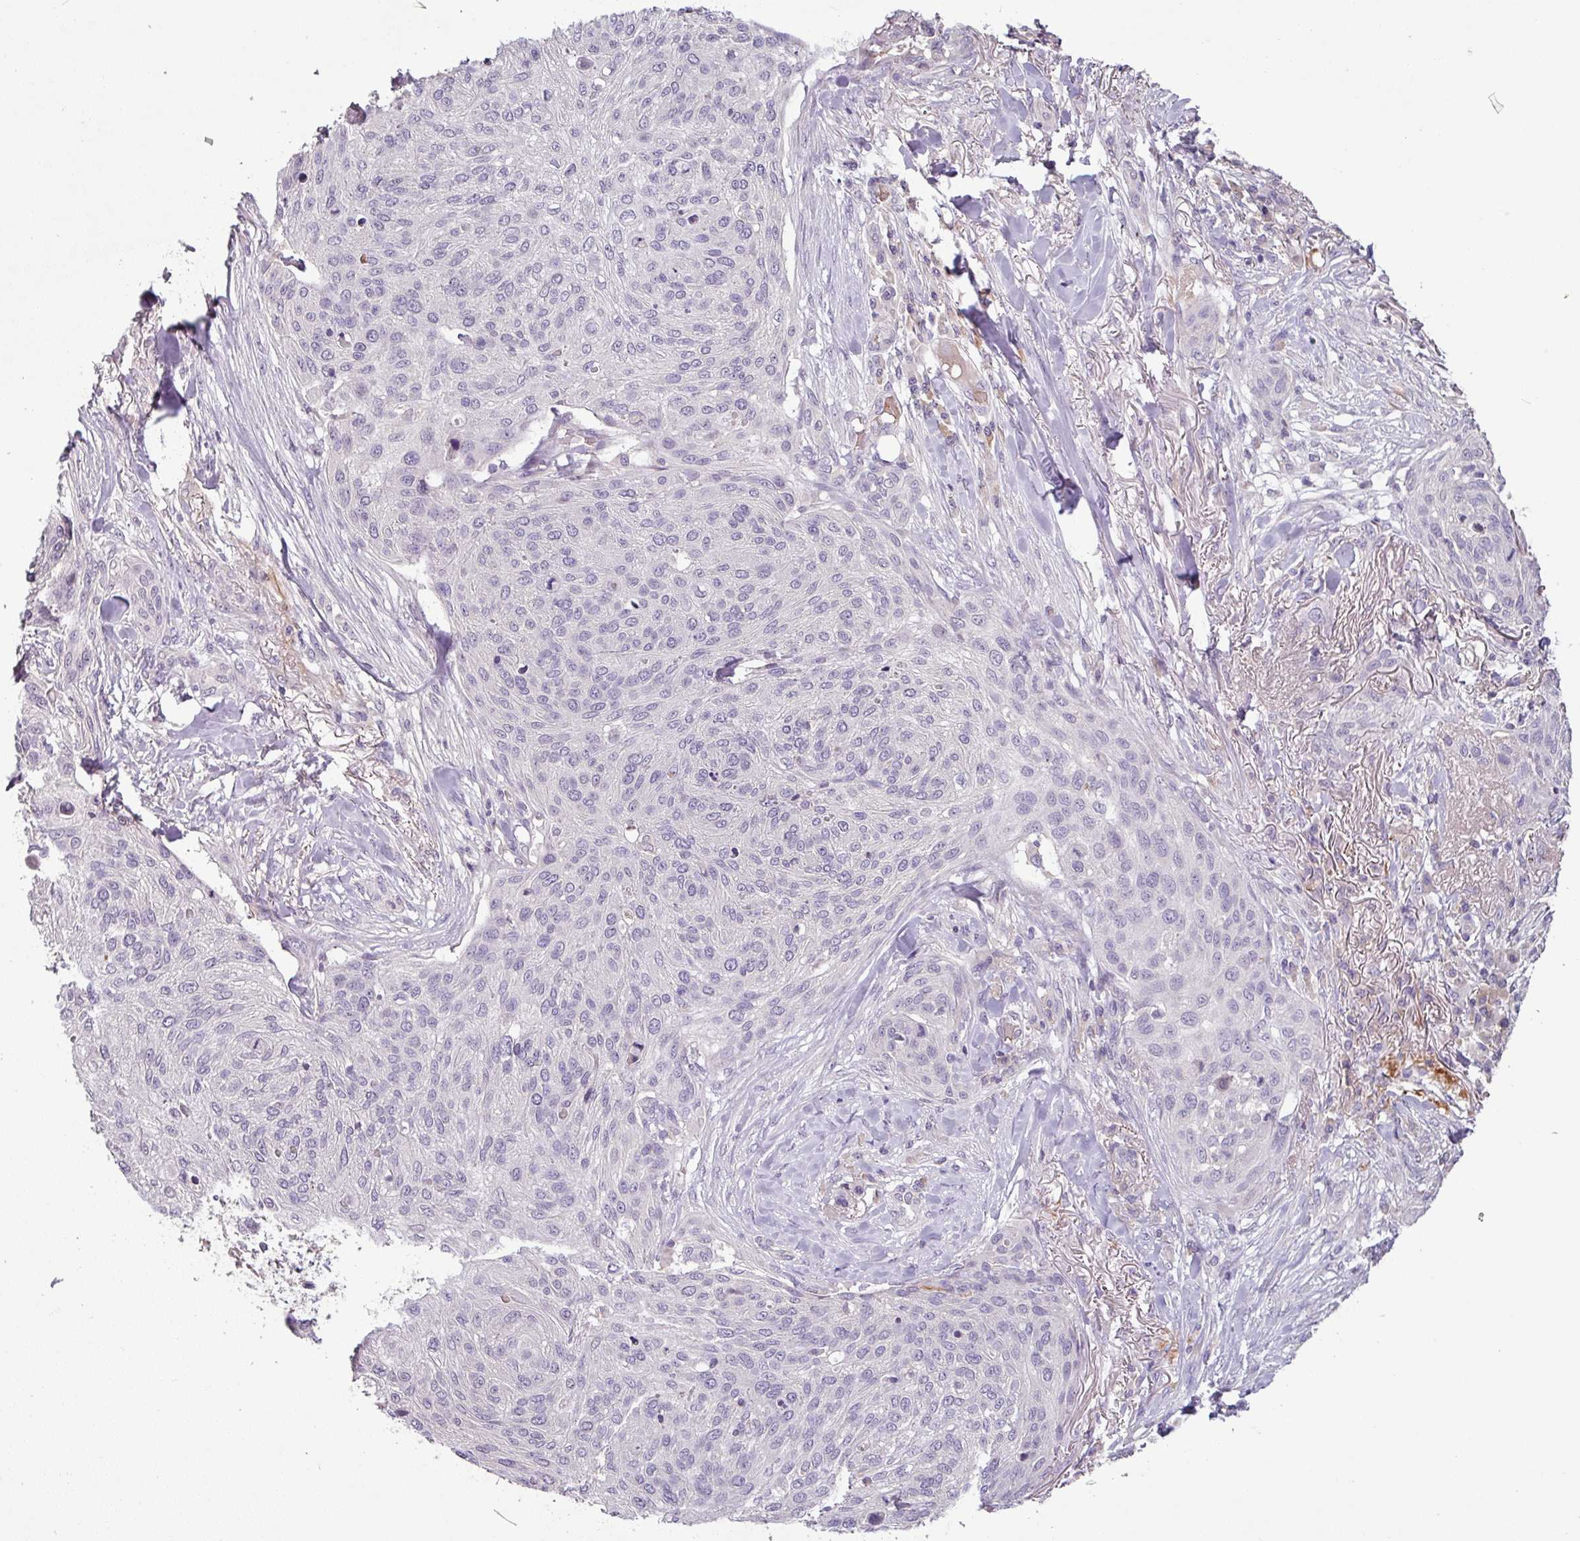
{"staining": {"intensity": "negative", "quantity": "none", "location": "none"}, "tissue": "skin cancer", "cell_type": "Tumor cells", "image_type": "cancer", "snomed": [{"axis": "morphology", "description": "Squamous cell carcinoma, NOS"}, {"axis": "topography", "description": "Skin"}], "caption": "Protein analysis of skin squamous cell carcinoma shows no significant staining in tumor cells.", "gene": "SLC5A10", "patient": {"sex": "female", "age": 87}}